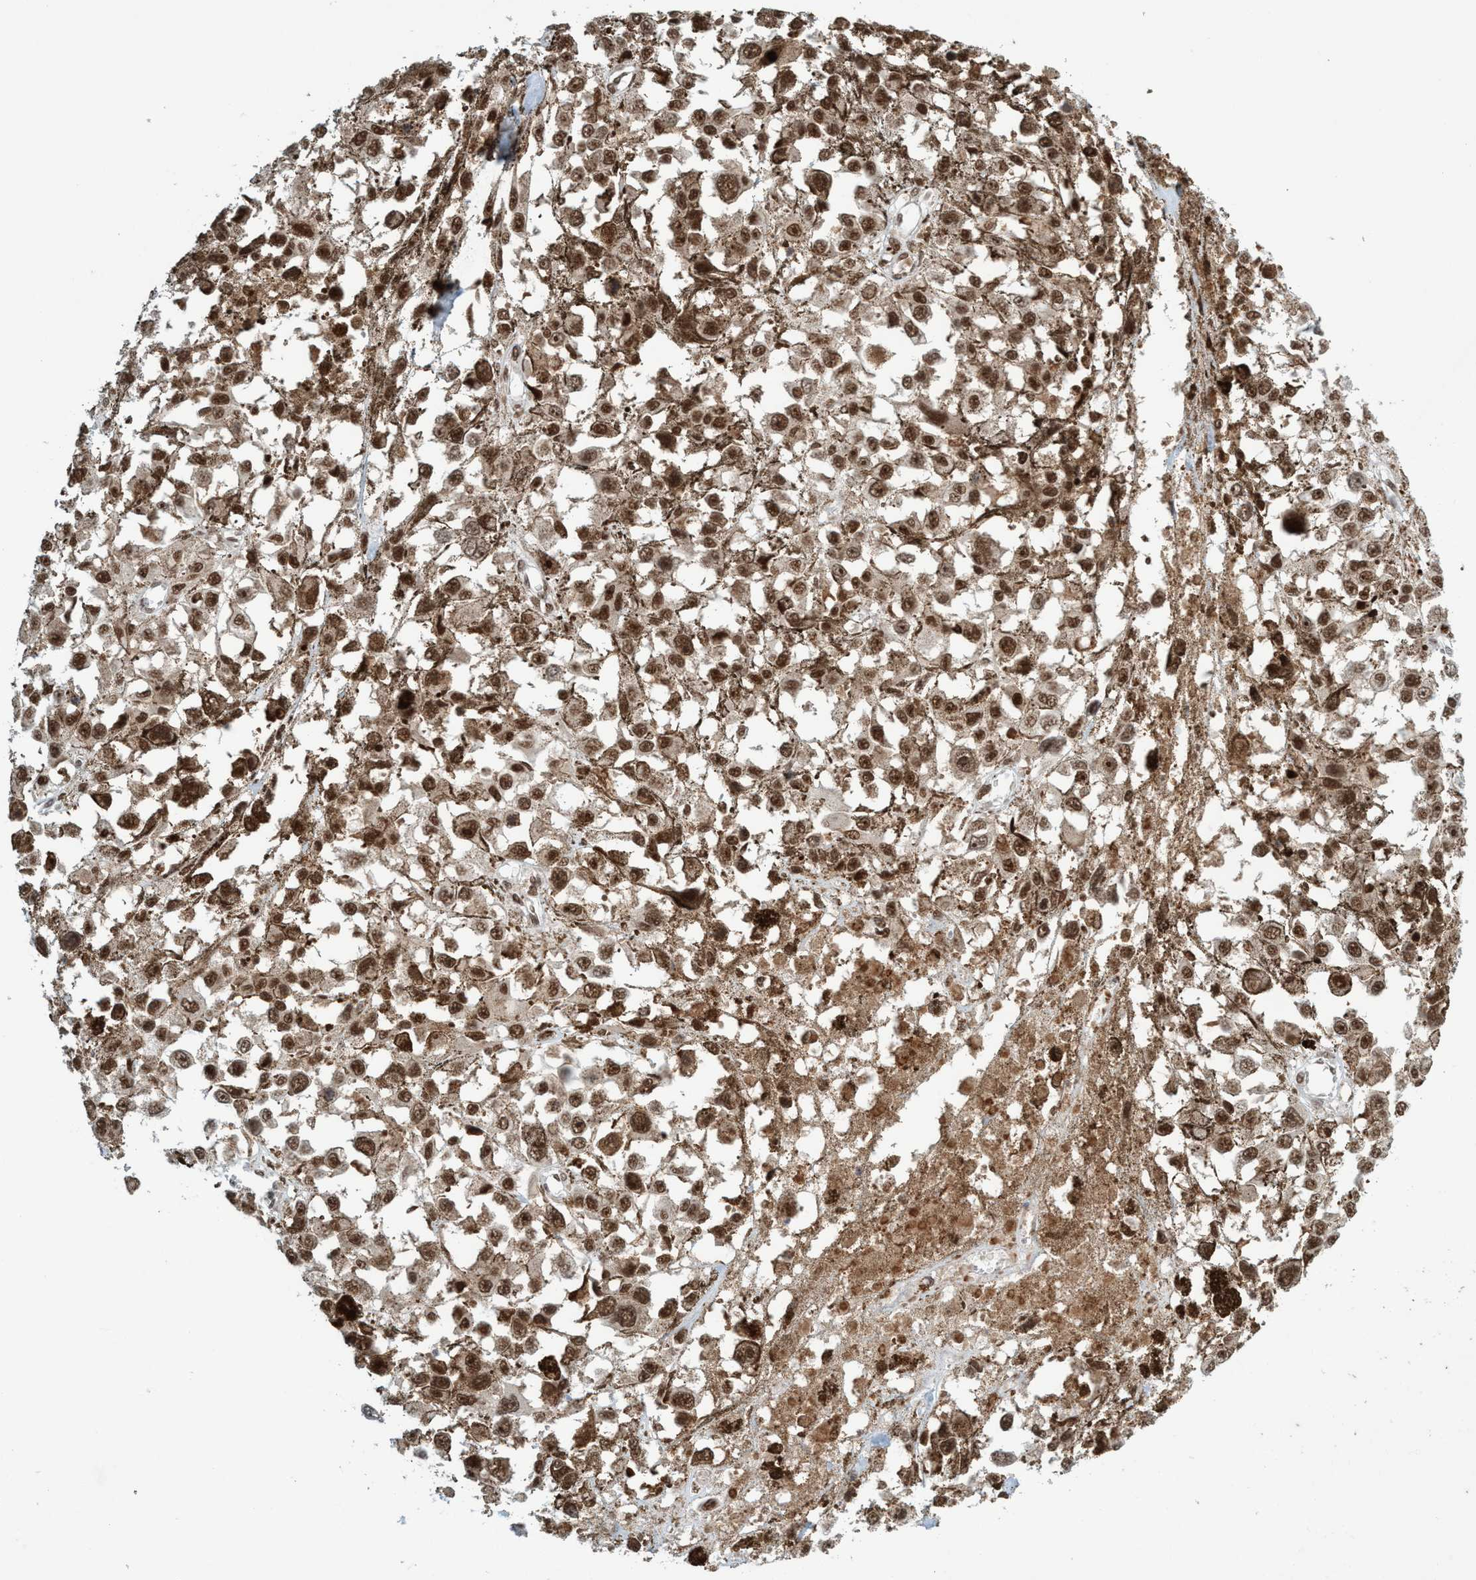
{"staining": {"intensity": "moderate", "quantity": ">75%", "location": "nuclear"}, "tissue": "melanoma", "cell_type": "Tumor cells", "image_type": "cancer", "snomed": [{"axis": "morphology", "description": "Malignant melanoma, Metastatic site"}, {"axis": "topography", "description": "Lymph node"}], "caption": "Protein staining displays moderate nuclear positivity in approximately >75% of tumor cells in malignant melanoma (metastatic site). Nuclei are stained in blue.", "gene": "SMCR8", "patient": {"sex": "male", "age": 59}}